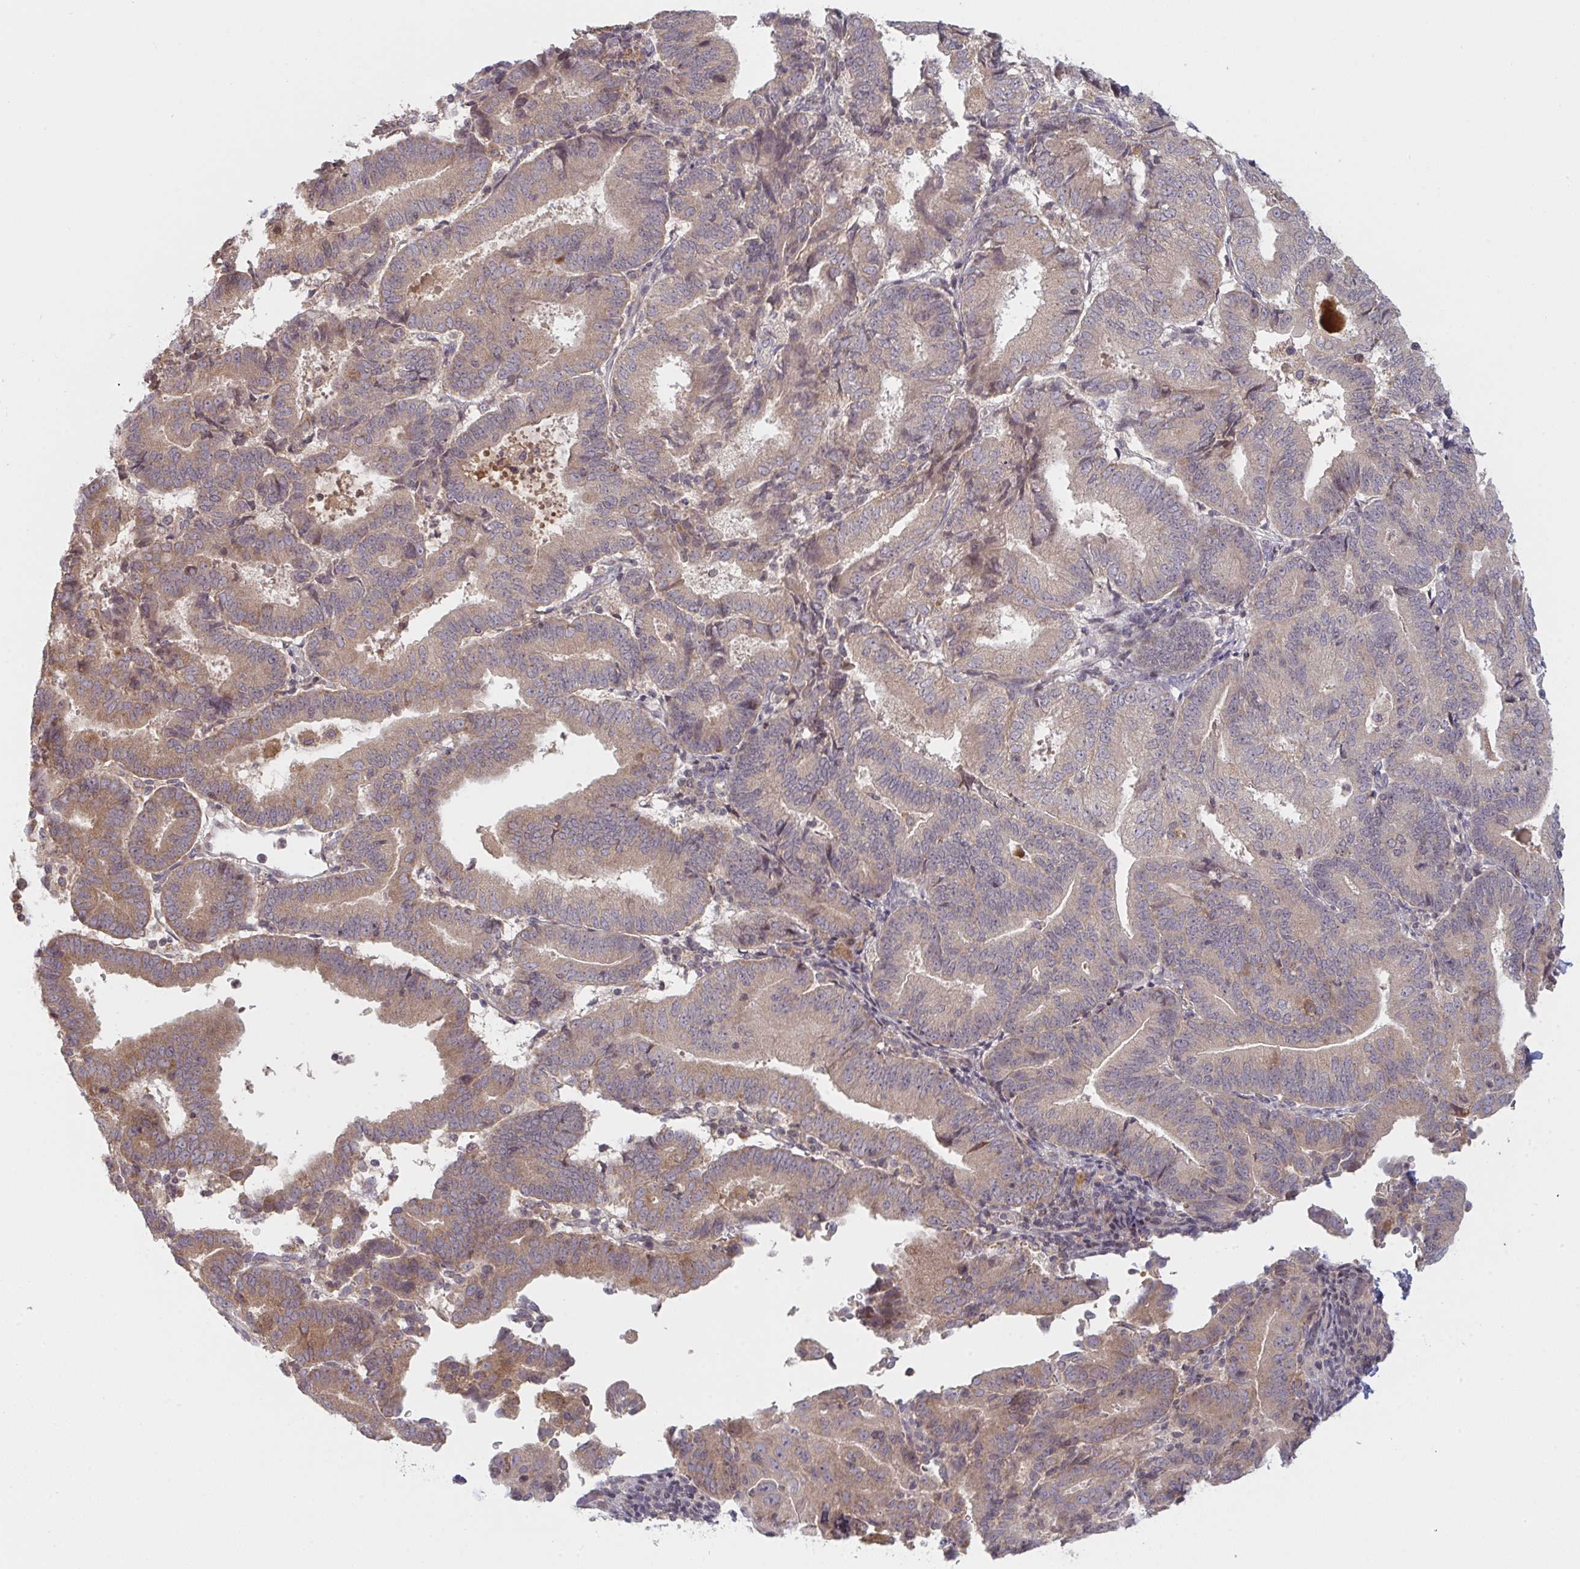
{"staining": {"intensity": "weak", "quantity": "25%-75%", "location": "cytoplasmic/membranous"}, "tissue": "endometrial cancer", "cell_type": "Tumor cells", "image_type": "cancer", "snomed": [{"axis": "morphology", "description": "Adenocarcinoma, NOS"}, {"axis": "topography", "description": "Endometrium"}], "caption": "Immunohistochemistry (IHC) histopathology image of neoplastic tissue: endometrial cancer stained using immunohistochemistry (IHC) demonstrates low levels of weak protein expression localized specifically in the cytoplasmic/membranous of tumor cells, appearing as a cytoplasmic/membranous brown color.", "gene": "DCST1", "patient": {"sex": "female", "age": 70}}